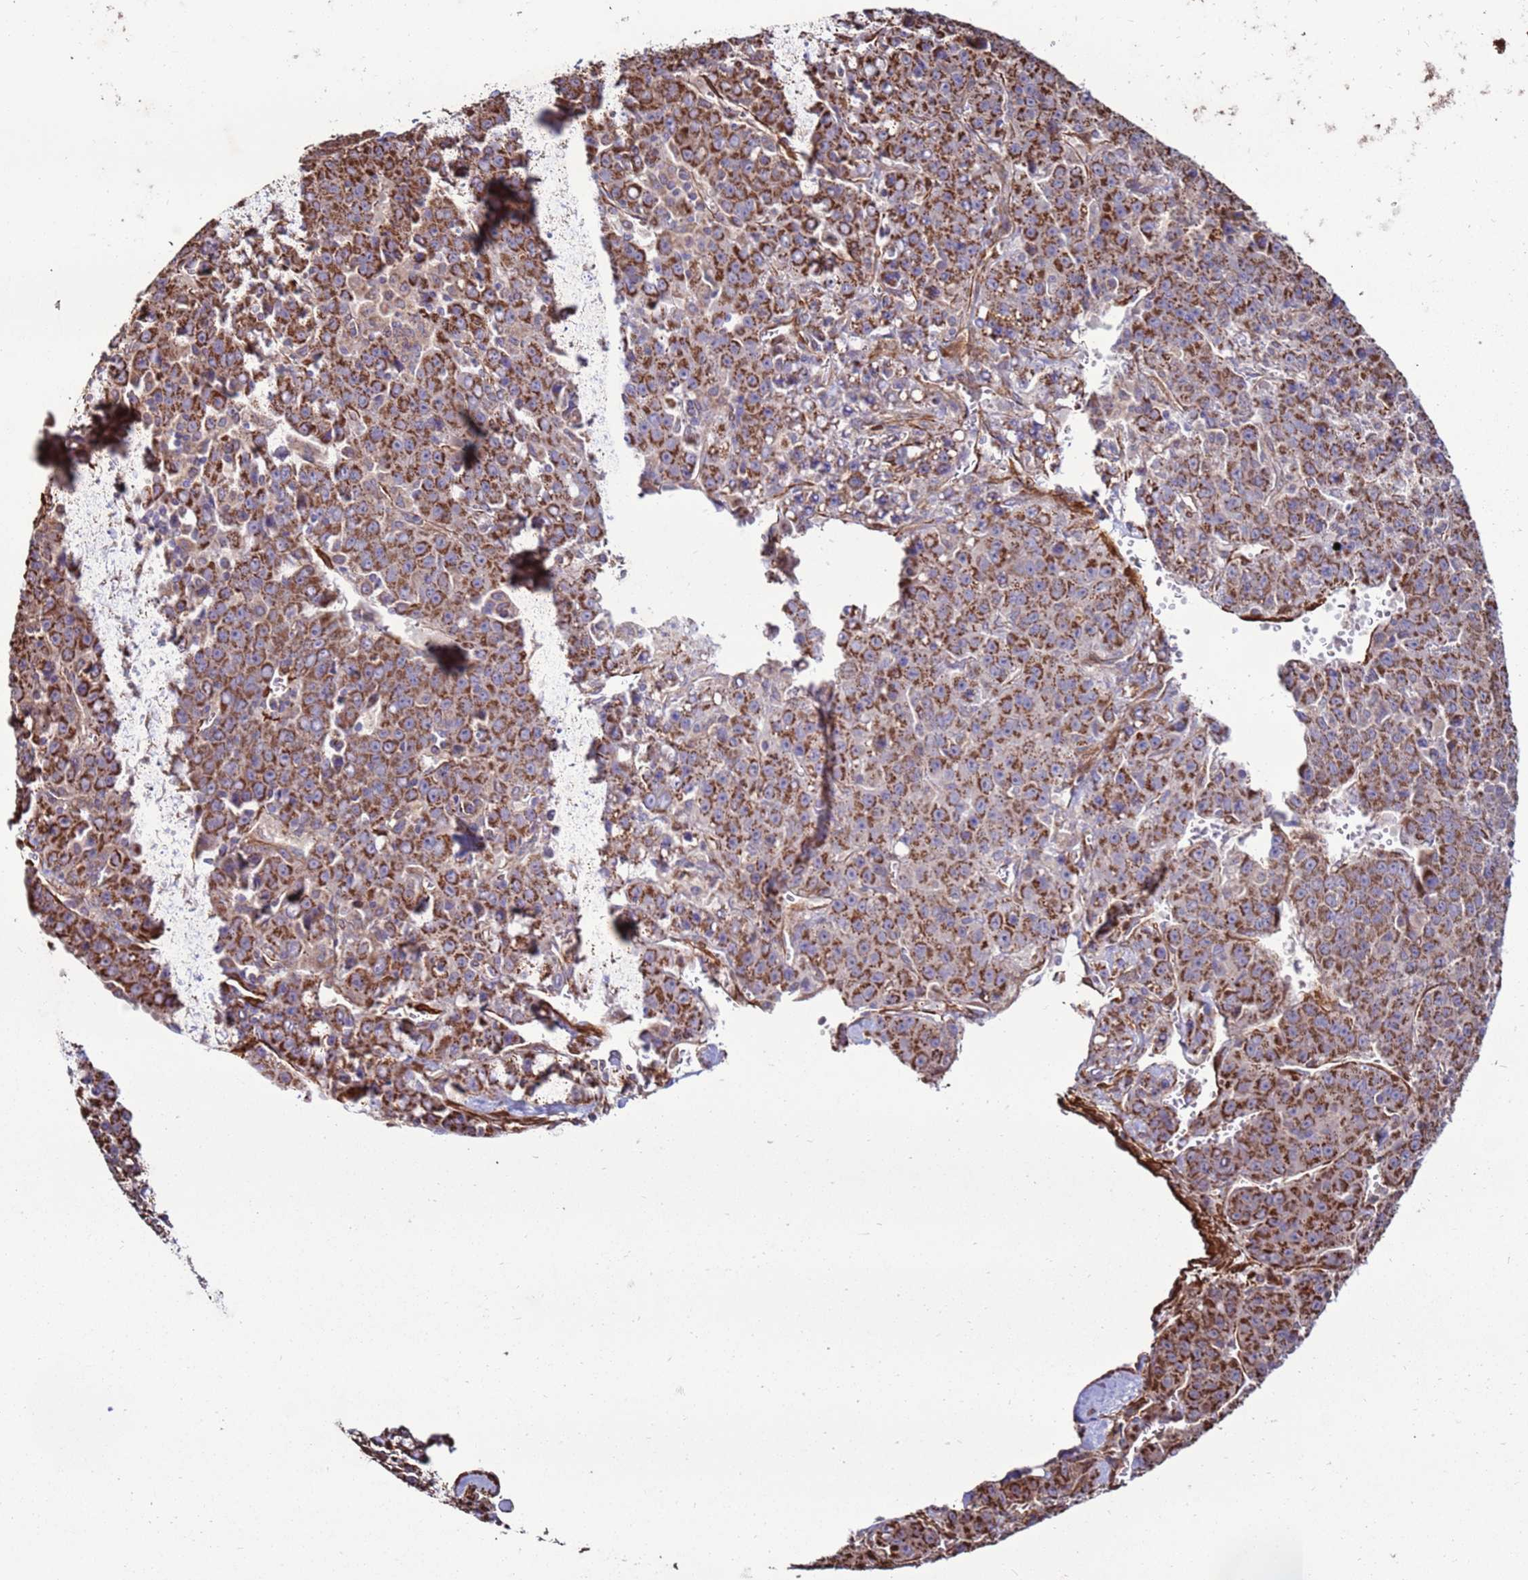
{"staining": {"intensity": "strong", "quantity": ">75%", "location": "cytoplasmic/membranous"}, "tissue": "liver cancer", "cell_type": "Tumor cells", "image_type": "cancer", "snomed": [{"axis": "morphology", "description": "Carcinoma, Hepatocellular, NOS"}, {"axis": "topography", "description": "Liver"}], "caption": "Immunohistochemical staining of hepatocellular carcinoma (liver) shows high levels of strong cytoplasmic/membranous staining in about >75% of tumor cells.", "gene": "DDX59", "patient": {"sex": "female", "age": 53}}